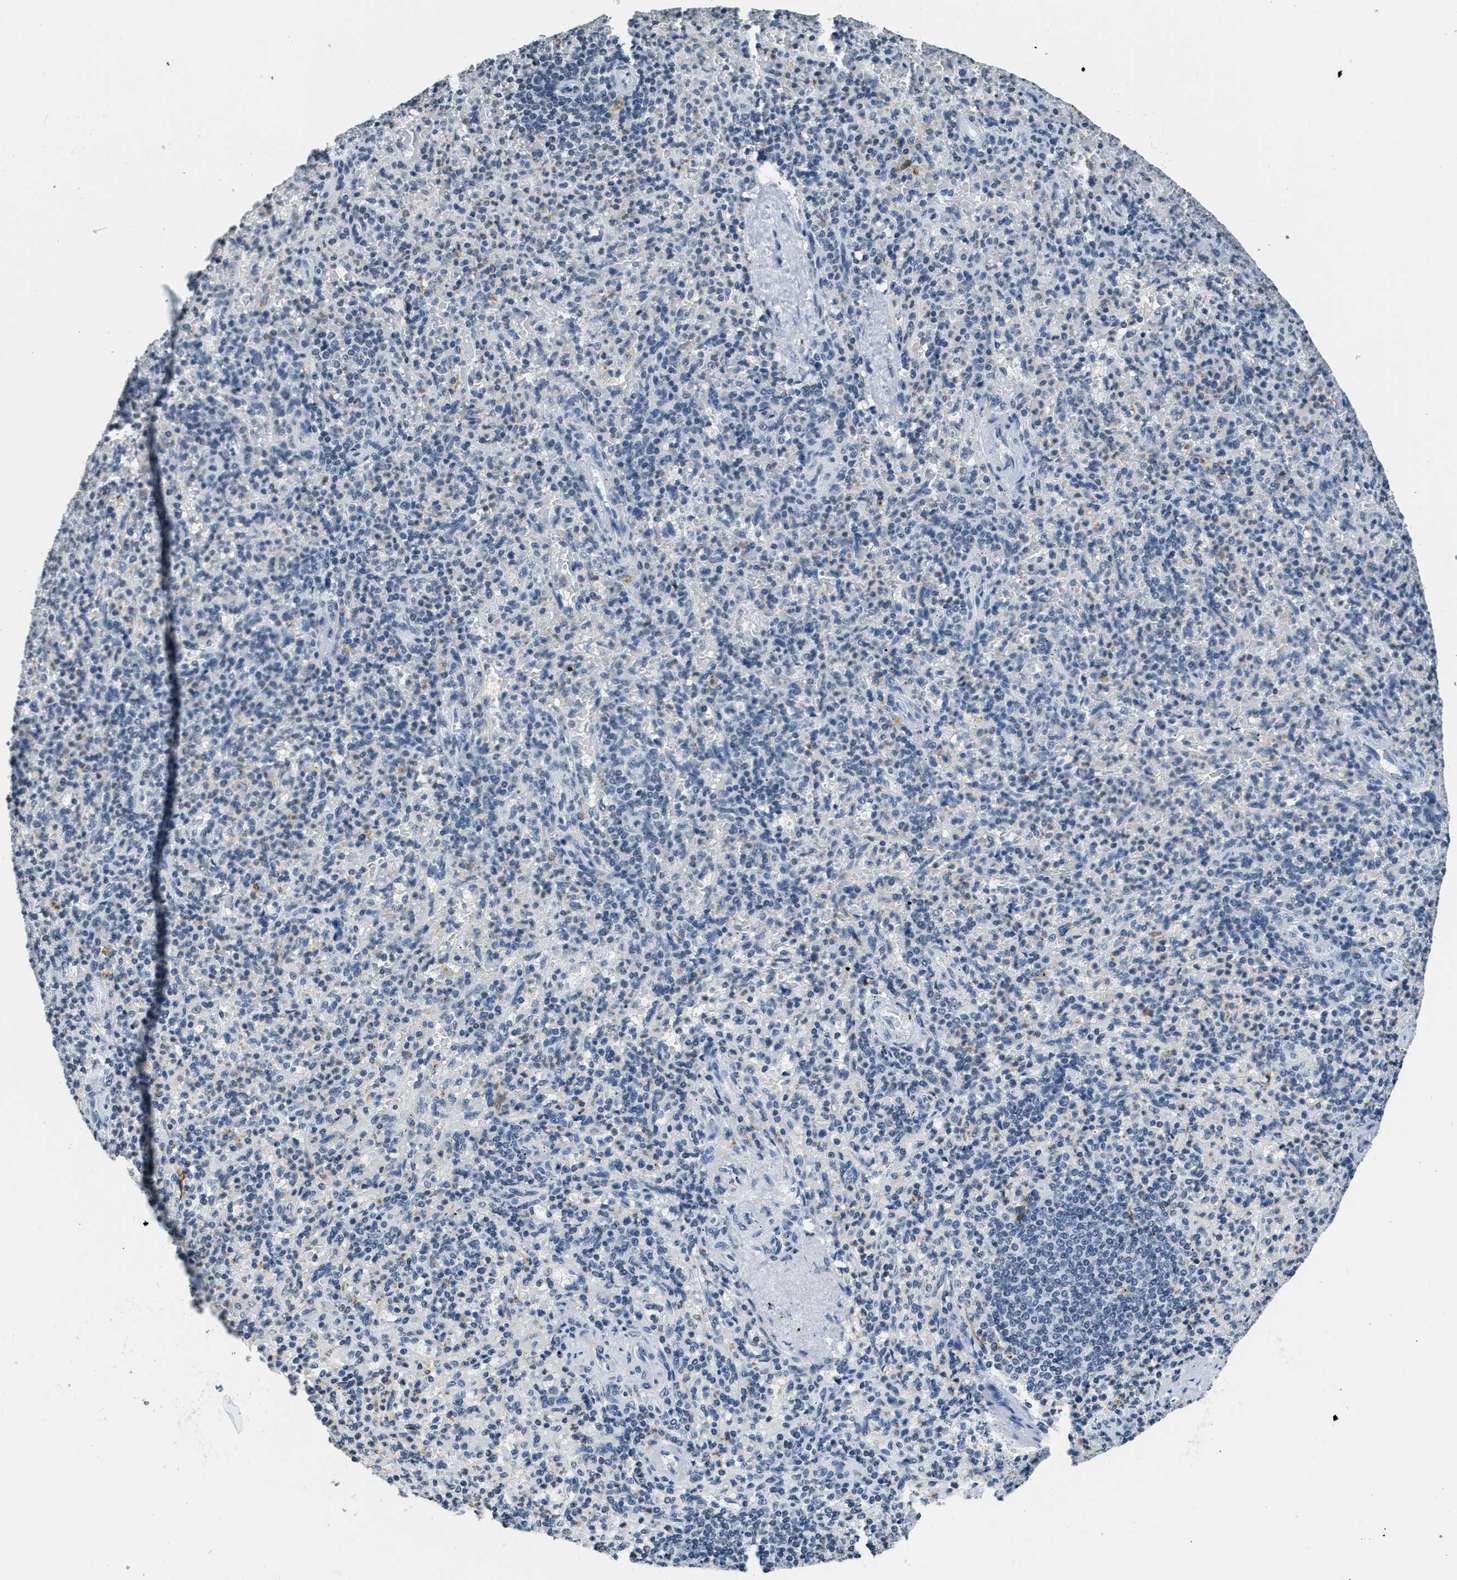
{"staining": {"intensity": "negative", "quantity": "none", "location": "none"}, "tissue": "spleen", "cell_type": "Cells in red pulp", "image_type": "normal", "snomed": [{"axis": "morphology", "description": "Normal tissue, NOS"}, {"axis": "topography", "description": "Spleen"}], "caption": "Protein analysis of benign spleen shows no significant staining in cells in red pulp.", "gene": "CA4", "patient": {"sex": "female", "age": 74}}